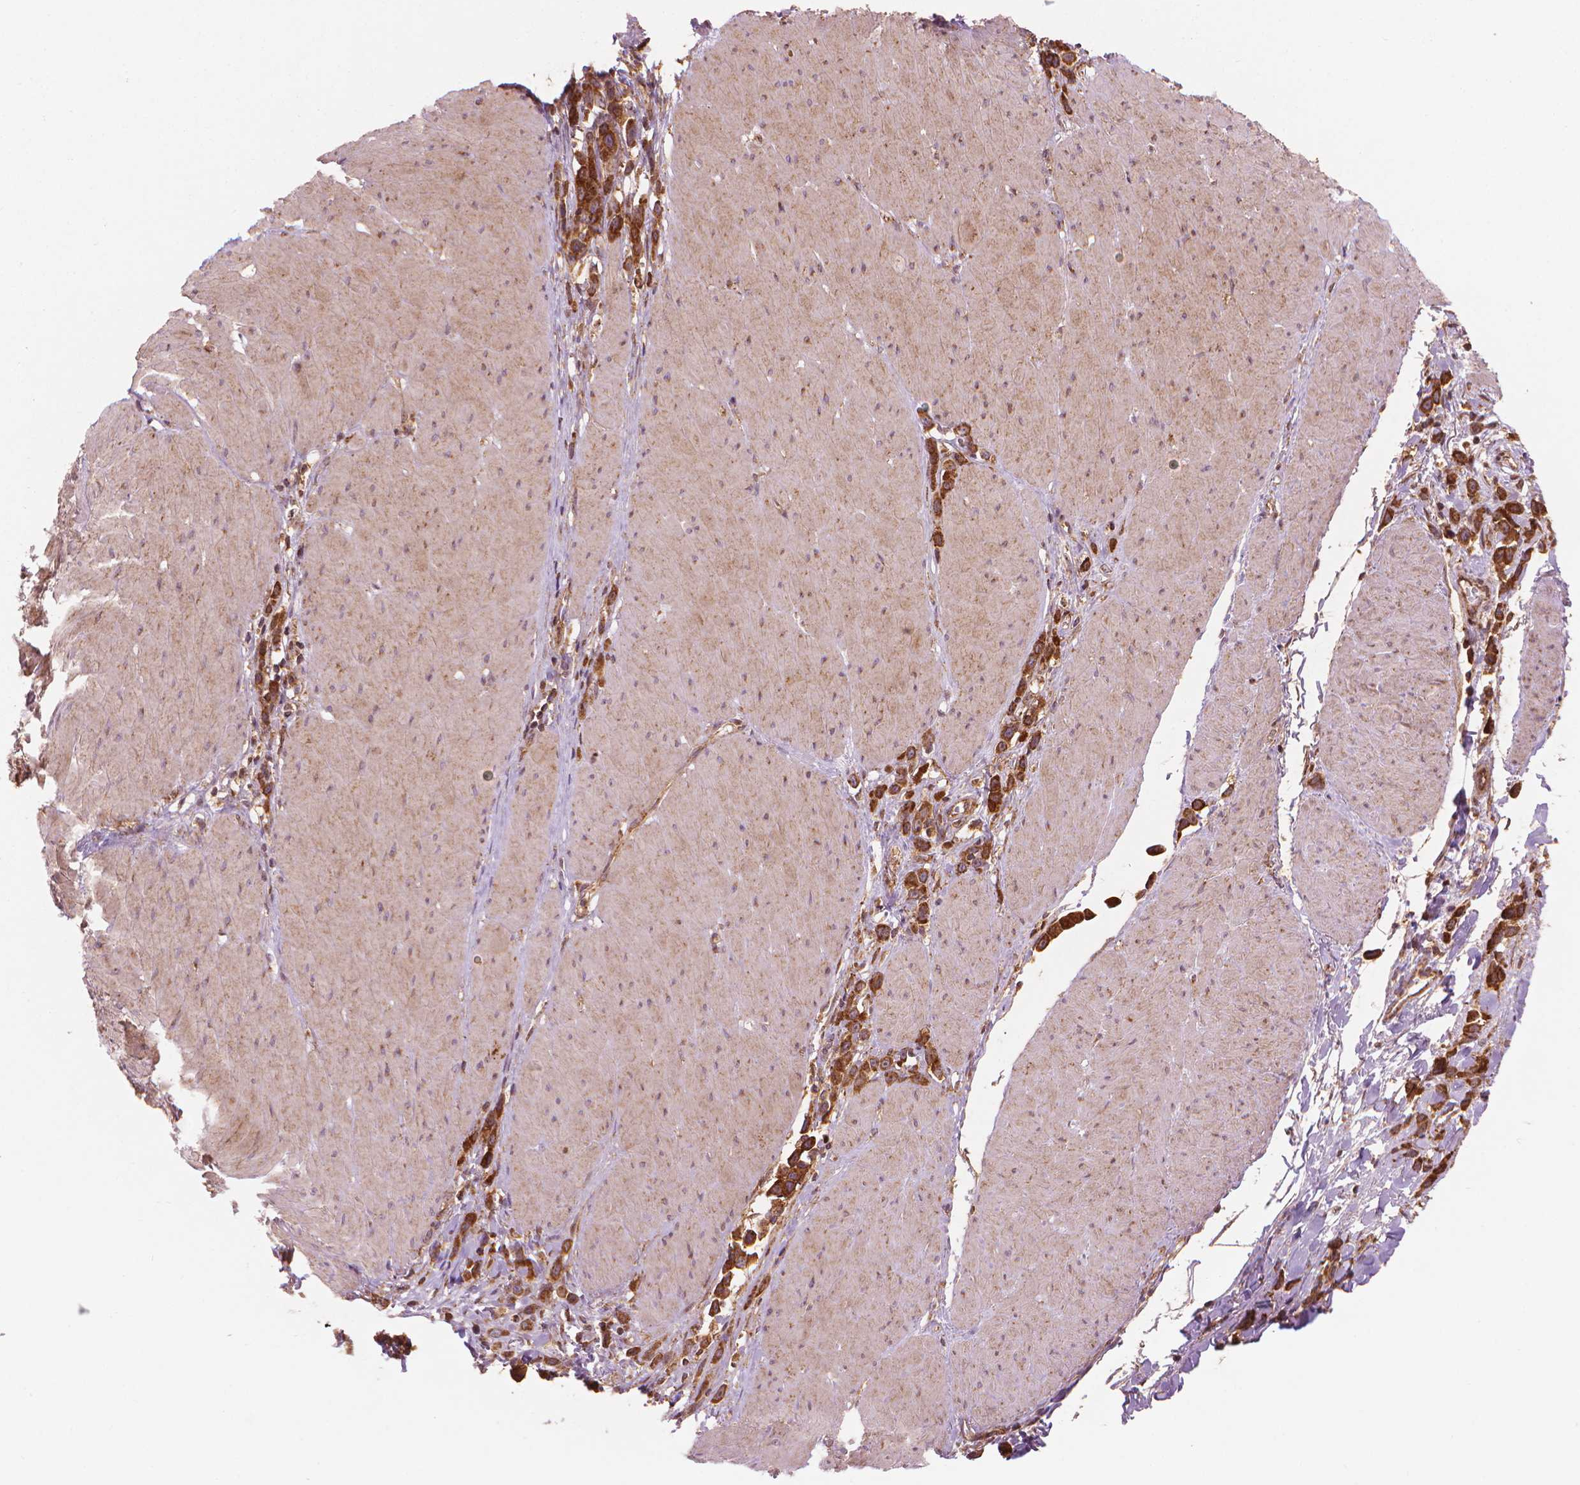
{"staining": {"intensity": "strong", "quantity": ">75%", "location": "cytoplasmic/membranous"}, "tissue": "stomach cancer", "cell_type": "Tumor cells", "image_type": "cancer", "snomed": [{"axis": "morphology", "description": "Adenocarcinoma, NOS"}, {"axis": "topography", "description": "Stomach"}], "caption": "Strong cytoplasmic/membranous staining for a protein is present in approximately >75% of tumor cells of stomach adenocarcinoma using IHC.", "gene": "VARS2", "patient": {"sex": "male", "age": 47}}